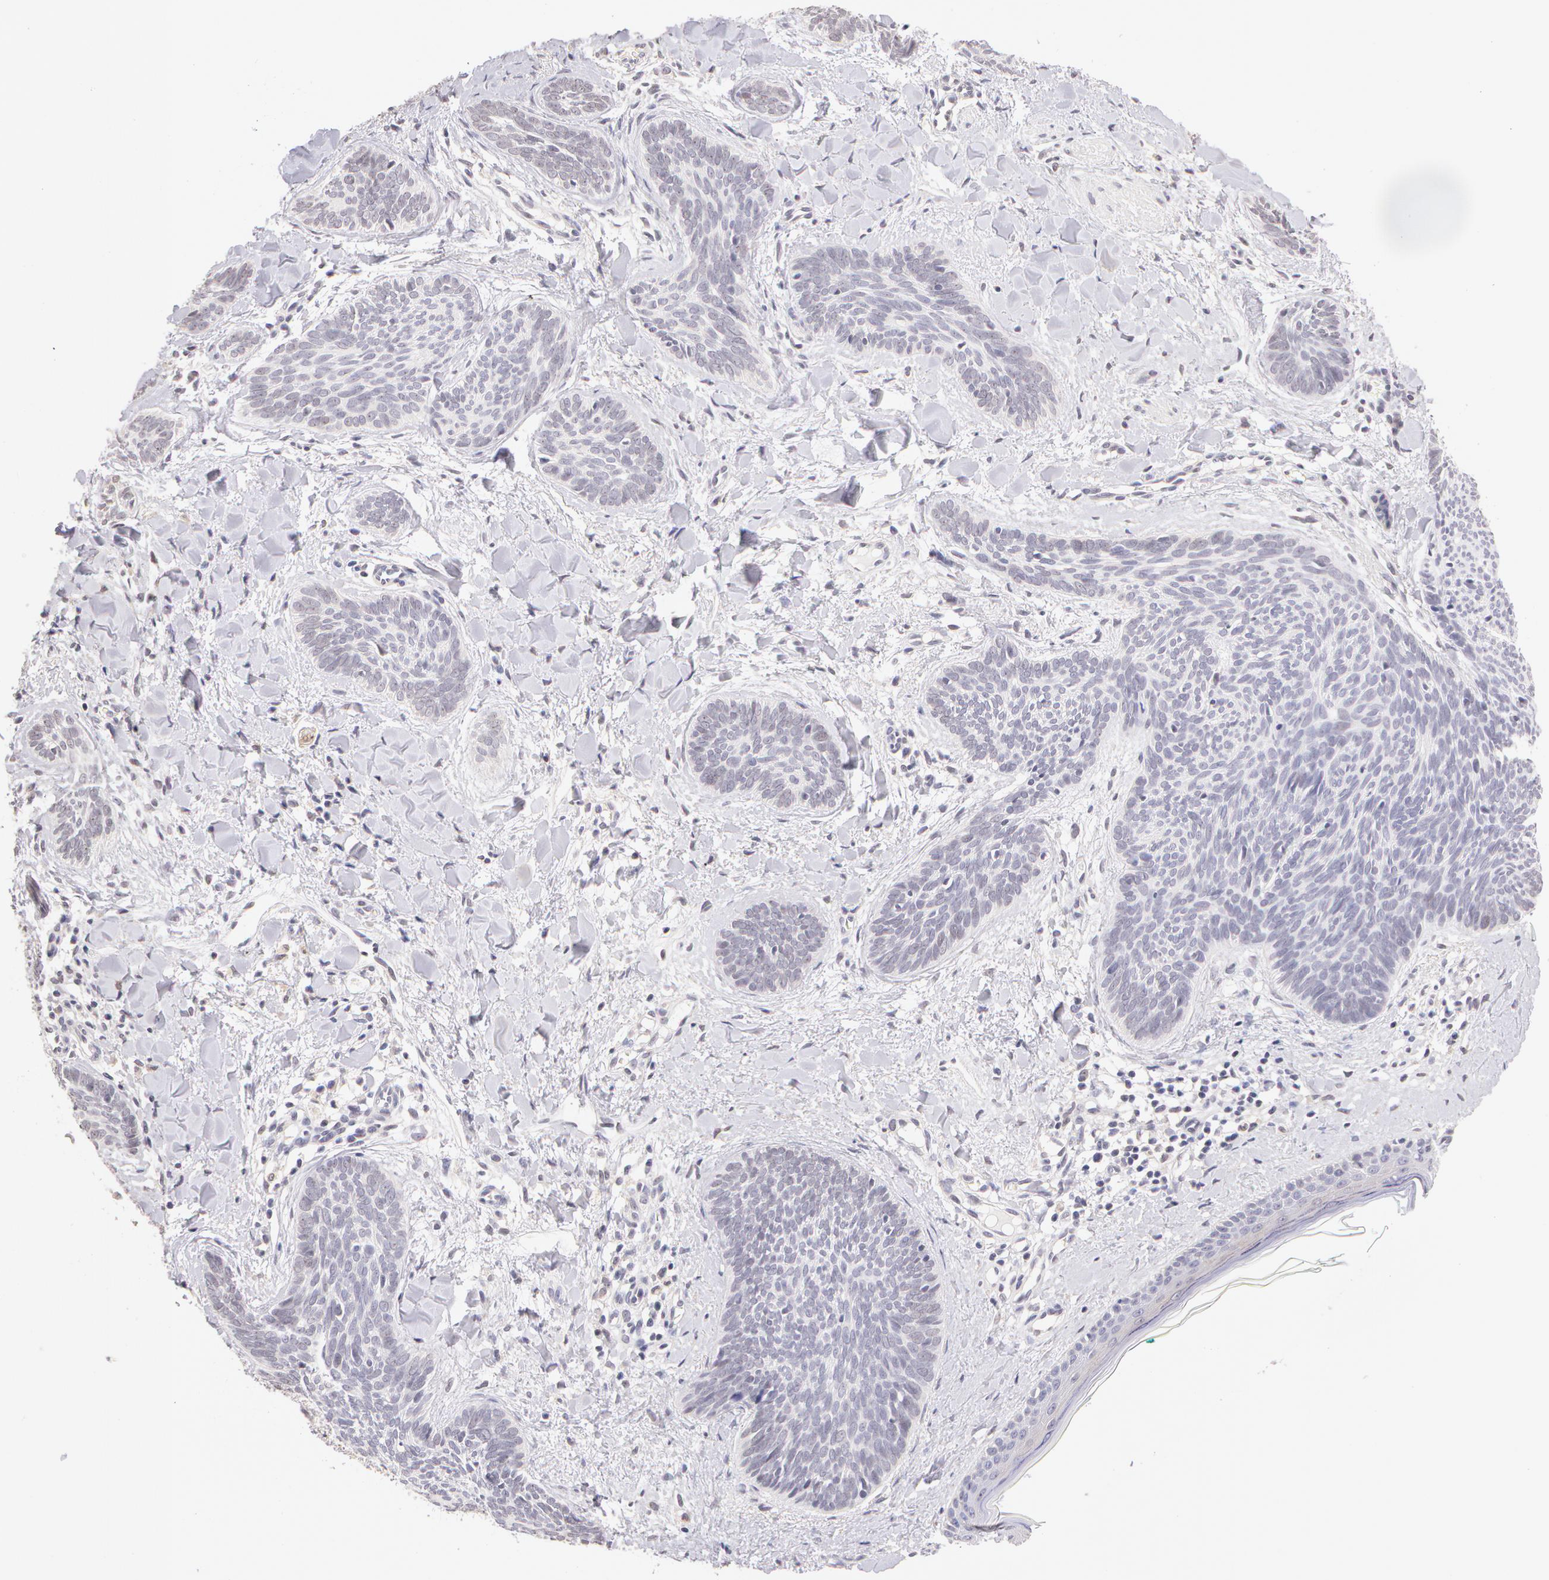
{"staining": {"intensity": "negative", "quantity": "none", "location": "none"}, "tissue": "skin cancer", "cell_type": "Tumor cells", "image_type": "cancer", "snomed": [{"axis": "morphology", "description": "Basal cell carcinoma"}, {"axis": "topography", "description": "Skin"}], "caption": "The micrograph shows no significant expression in tumor cells of basal cell carcinoma (skin). (Stains: DAB (3,3'-diaminobenzidine) immunohistochemistry with hematoxylin counter stain, Microscopy: brightfield microscopy at high magnification).", "gene": "ZNF597", "patient": {"sex": "female", "age": 81}}